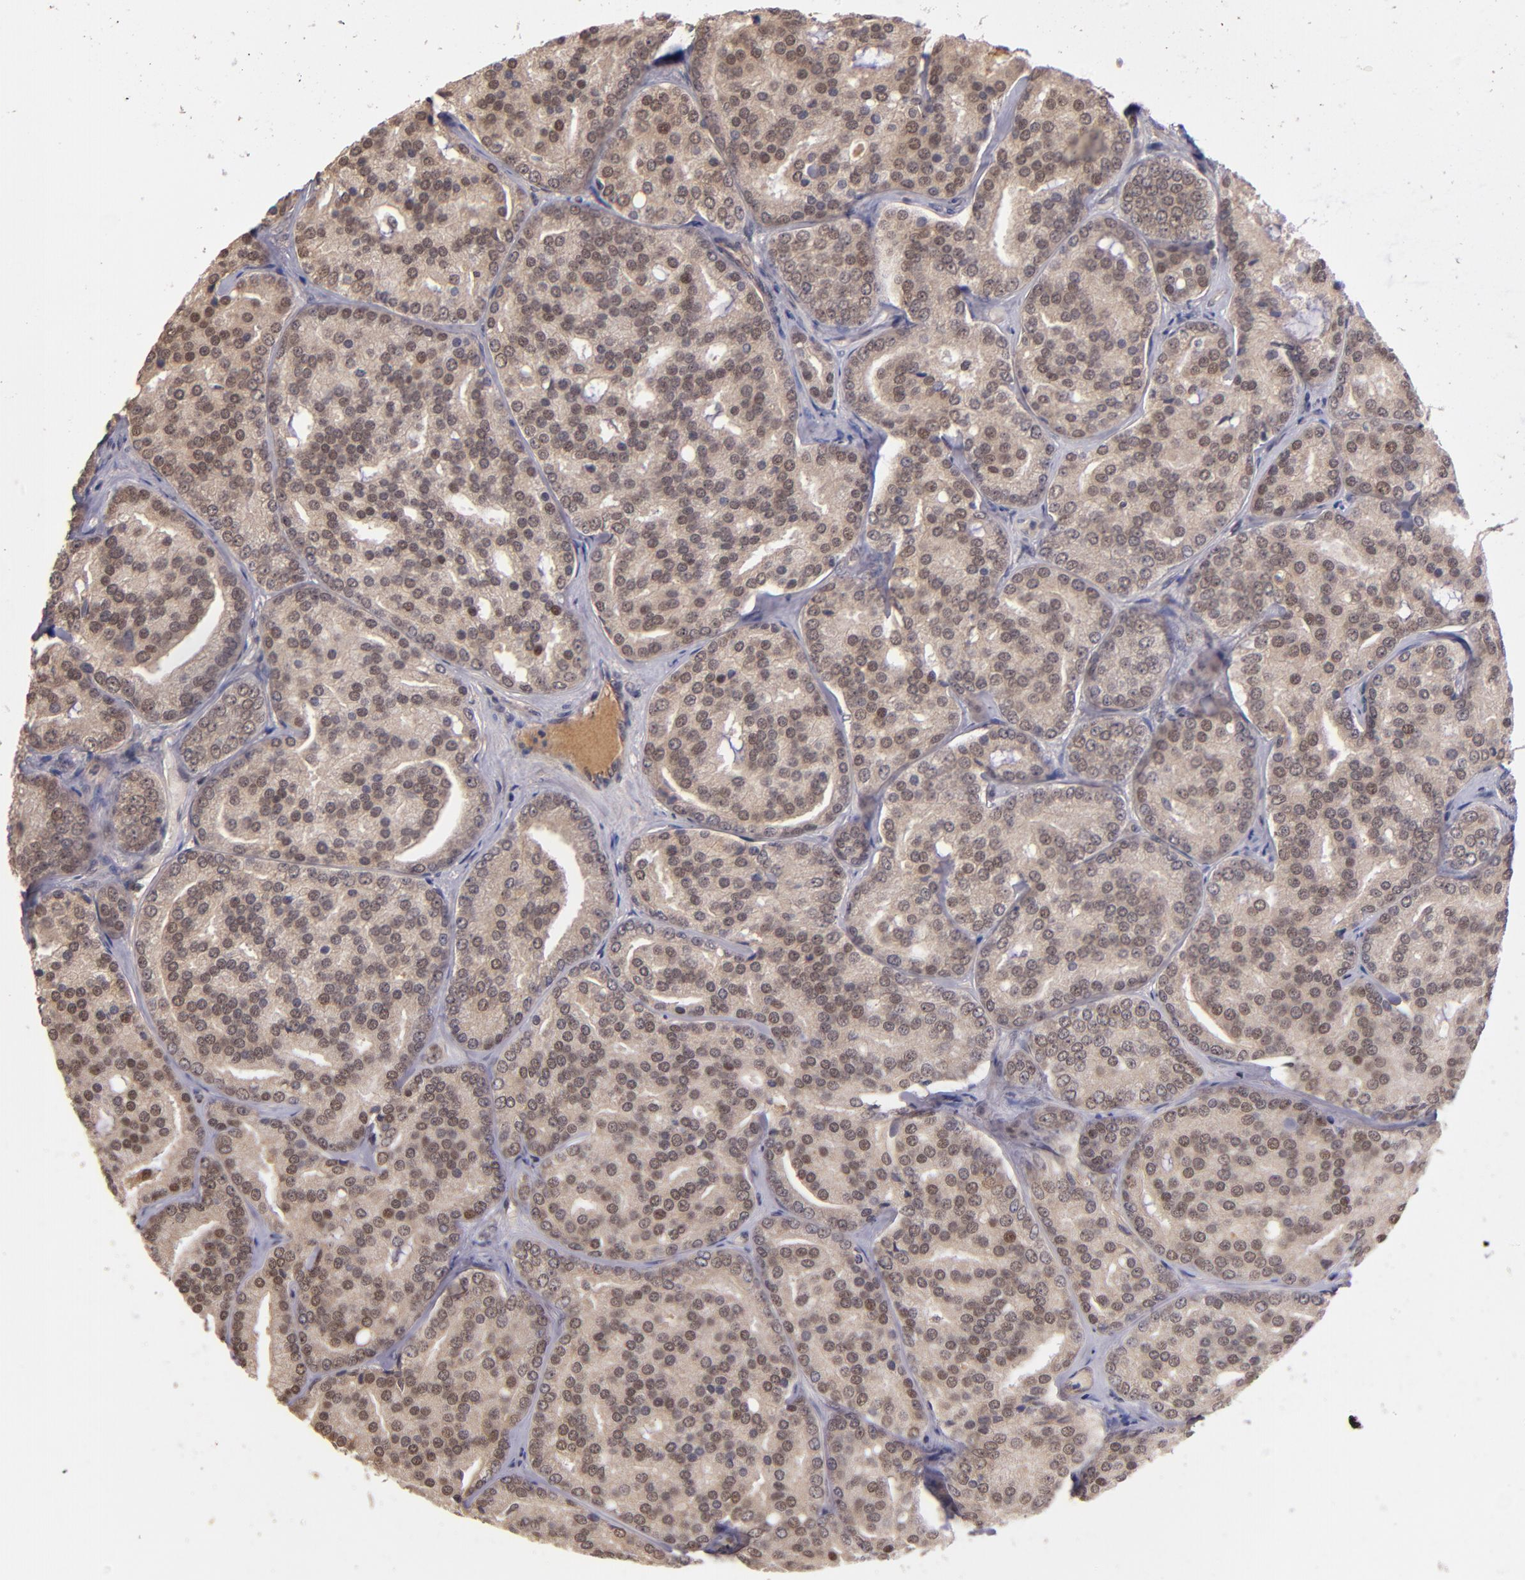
{"staining": {"intensity": "weak", "quantity": ">75%", "location": "nuclear"}, "tissue": "prostate cancer", "cell_type": "Tumor cells", "image_type": "cancer", "snomed": [{"axis": "morphology", "description": "Adenocarcinoma, High grade"}, {"axis": "topography", "description": "Prostate"}], "caption": "Approximately >75% of tumor cells in prostate cancer (adenocarcinoma (high-grade)) exhibit weak nuclear protein positivity as visualized by brown immunohistochemical staining.", "gene": "ABHD12B", "patient": {"sex": "male", "age": 64}}